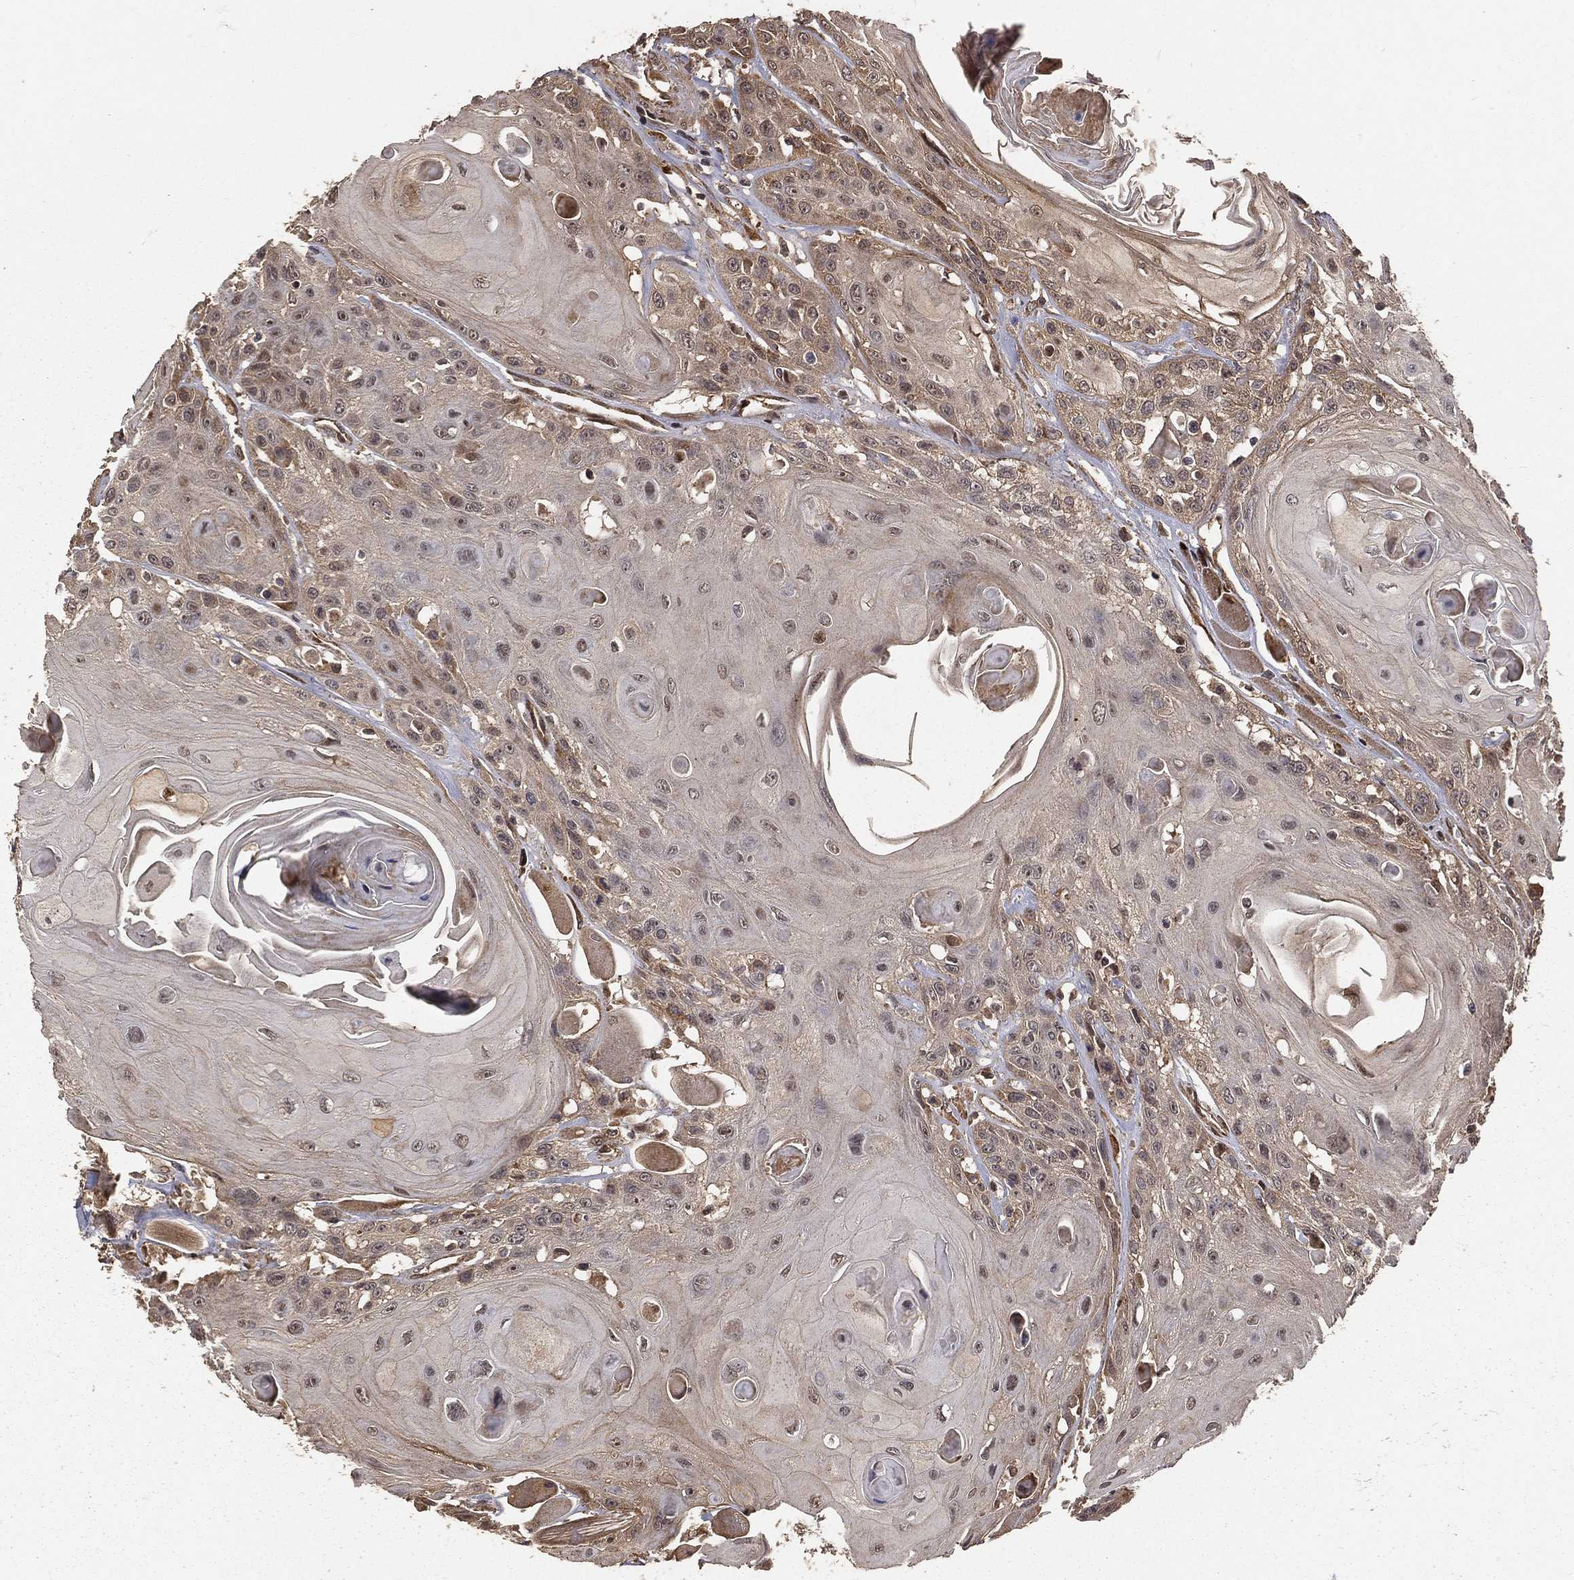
{"staining": {"intensity": "weak", "quantity": "<25%", "location": "cytoplasmic/membranous"}, "tissue": "head and neck cancer", "cell_type": "Tumor cells", "image_type": "cancer", "snomed": [{"axis": "morphology", "description": "Squamous cell carcinoma, NOS"}, {"axis": "topography", "description": "Head-Neck"}], "caption": "This is an immunohistochemistry histopathology image of human head and neck cancer. There is no staining in tumor cells.", "gene": "MAPK1", "patient": {"sex": "female", "age": 59}}